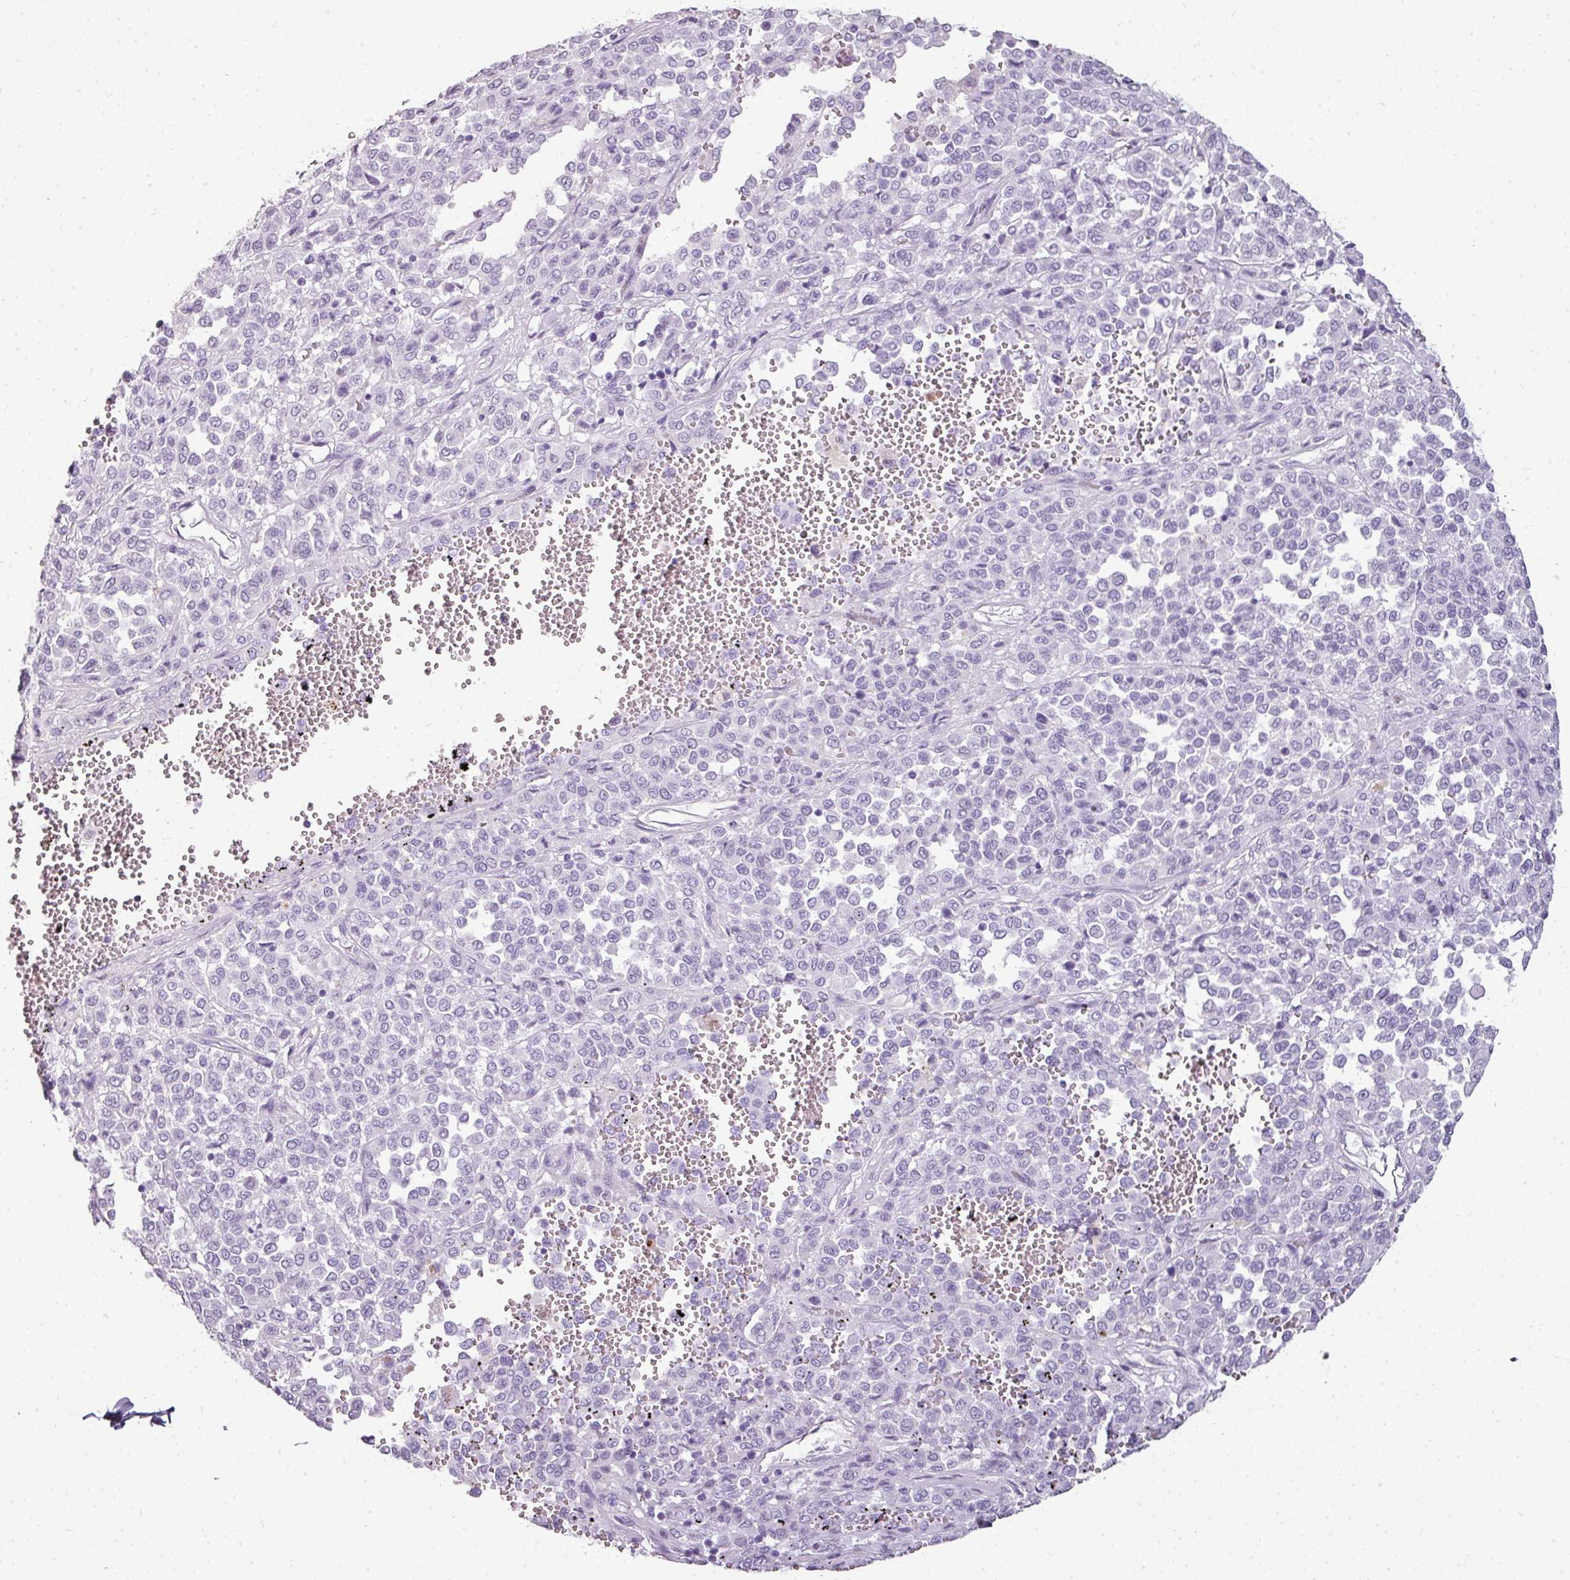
{"staining": {"intensity": "negative", "quantity": "none", "location": "none"}, "tissue": "melanoma", "cell_type": "Tumor cells", "image_type": "cancer", "snomed": [{"axis": "morphology", "description": "Malignant melanoma, Metastatic site"}, {"axis": "topography", "description": "Pancreas"}], "caption": "IHC of melanoma reveals no positivity in tumor cells. (Stains: DAB IHC with hematoxylin counter stain, Microscopy: brightfield microscopy at high magnification).", "gene": "SCT", "patient": {"sex": "female", "age": 30}}